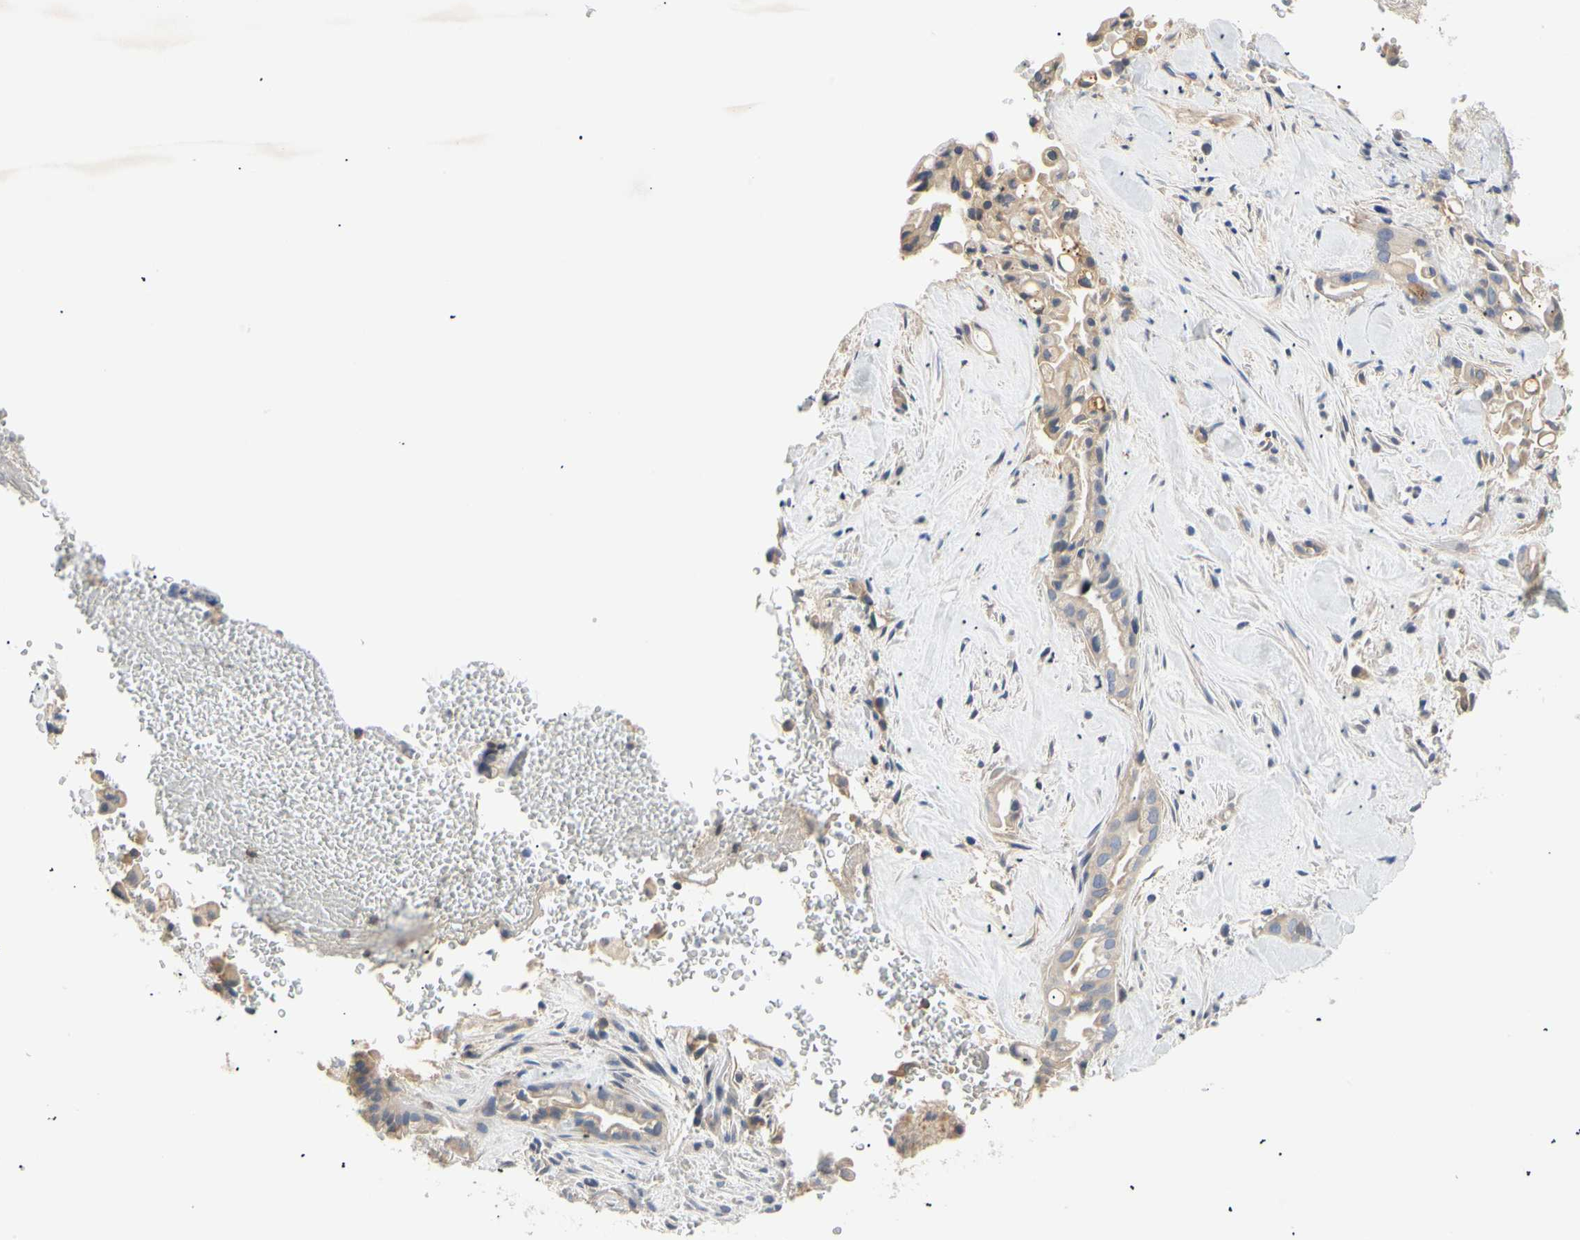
{"staining": {"intensity": "moderate", "quantity": "25%-75%", "location": "cytoplasmic/membranous"}, "tissue": "liver cancer", "cell_type": "Tumor cells", "image_type": "cancer", "snomed": [{"axis": "morphology", "description": "Cholangiocarcinoma"}, {"axis": "topography", "description": "Liver"}], "caption": "IHC staining of liver cholangiocarcinoma, which displays medium levels of moderate cytoplasmic/membranous staining in about 25%-75% of tumor cells indicating moderate cytoplasmic/membranous protein positivity. The staining was performed using DAB (3,3'-diaminobenzidine) (brown) for protein detection and nuclei were counterstained in hematoxylin (blue).", "gene": "TNFRSF18", "patient": {"sex": "female", "age": 68}}